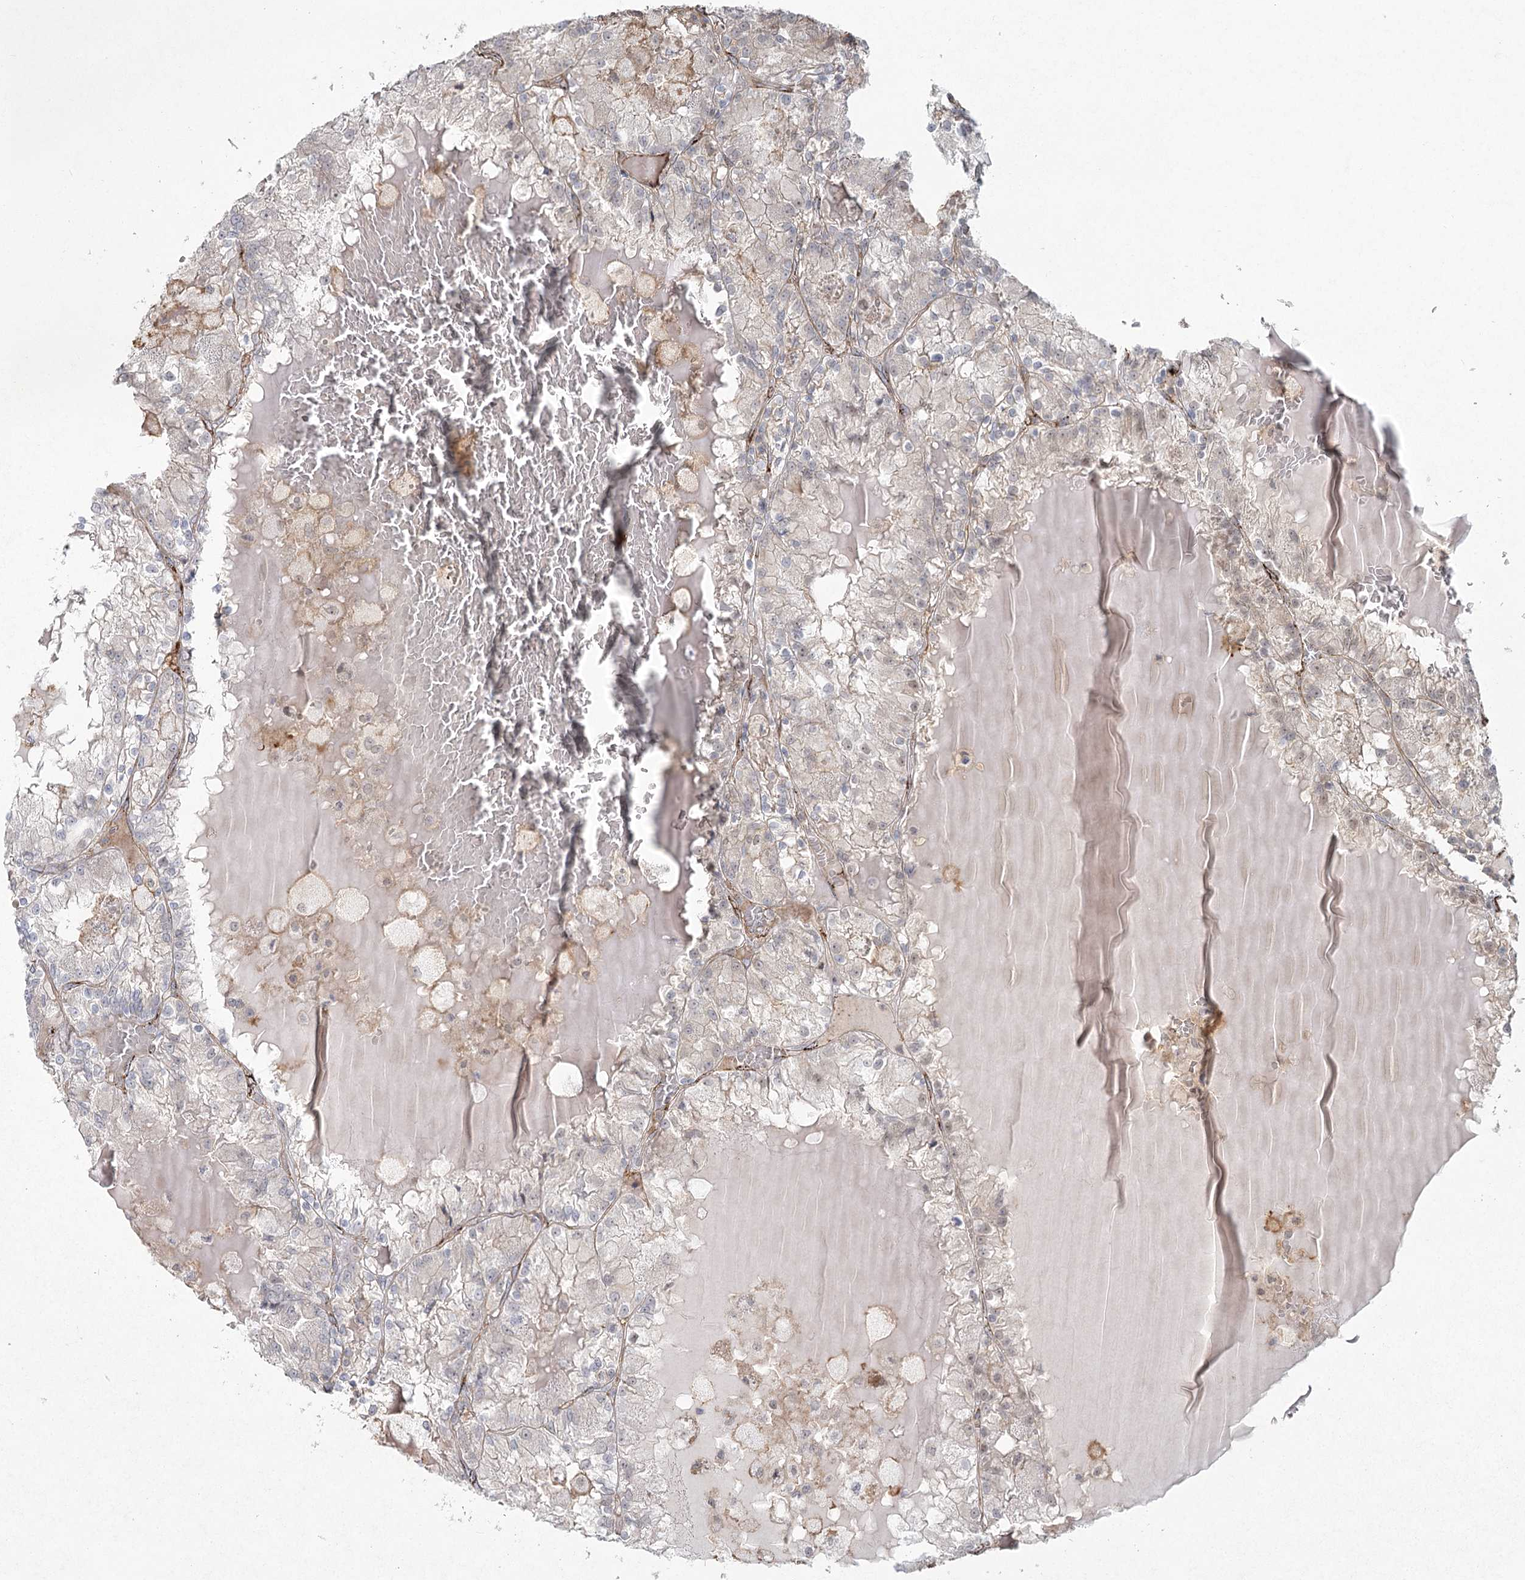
{"staining": {"intensity": "negative", "quantity": "none", "location": "none"}, "tissue": "renal cancer", "cell_type": "Tumor cells", "image_type": "cancer", "snomed": [{"axis": "morphology", "description": "Adenocarcinoma, NOS"}, {"axis": "topography", "description": "Kidney"}], "caption": "The photomicrograph exhibits no significant positivity in tumor cells of adenocarcinoma (renal). (DAB (3,3'-diaminobenzidine) immunohistochemistry (IHC) with hematoxylin counter stain).", "gene": "KBTBD4", "patient": {"sex": "female", "age": 56}}